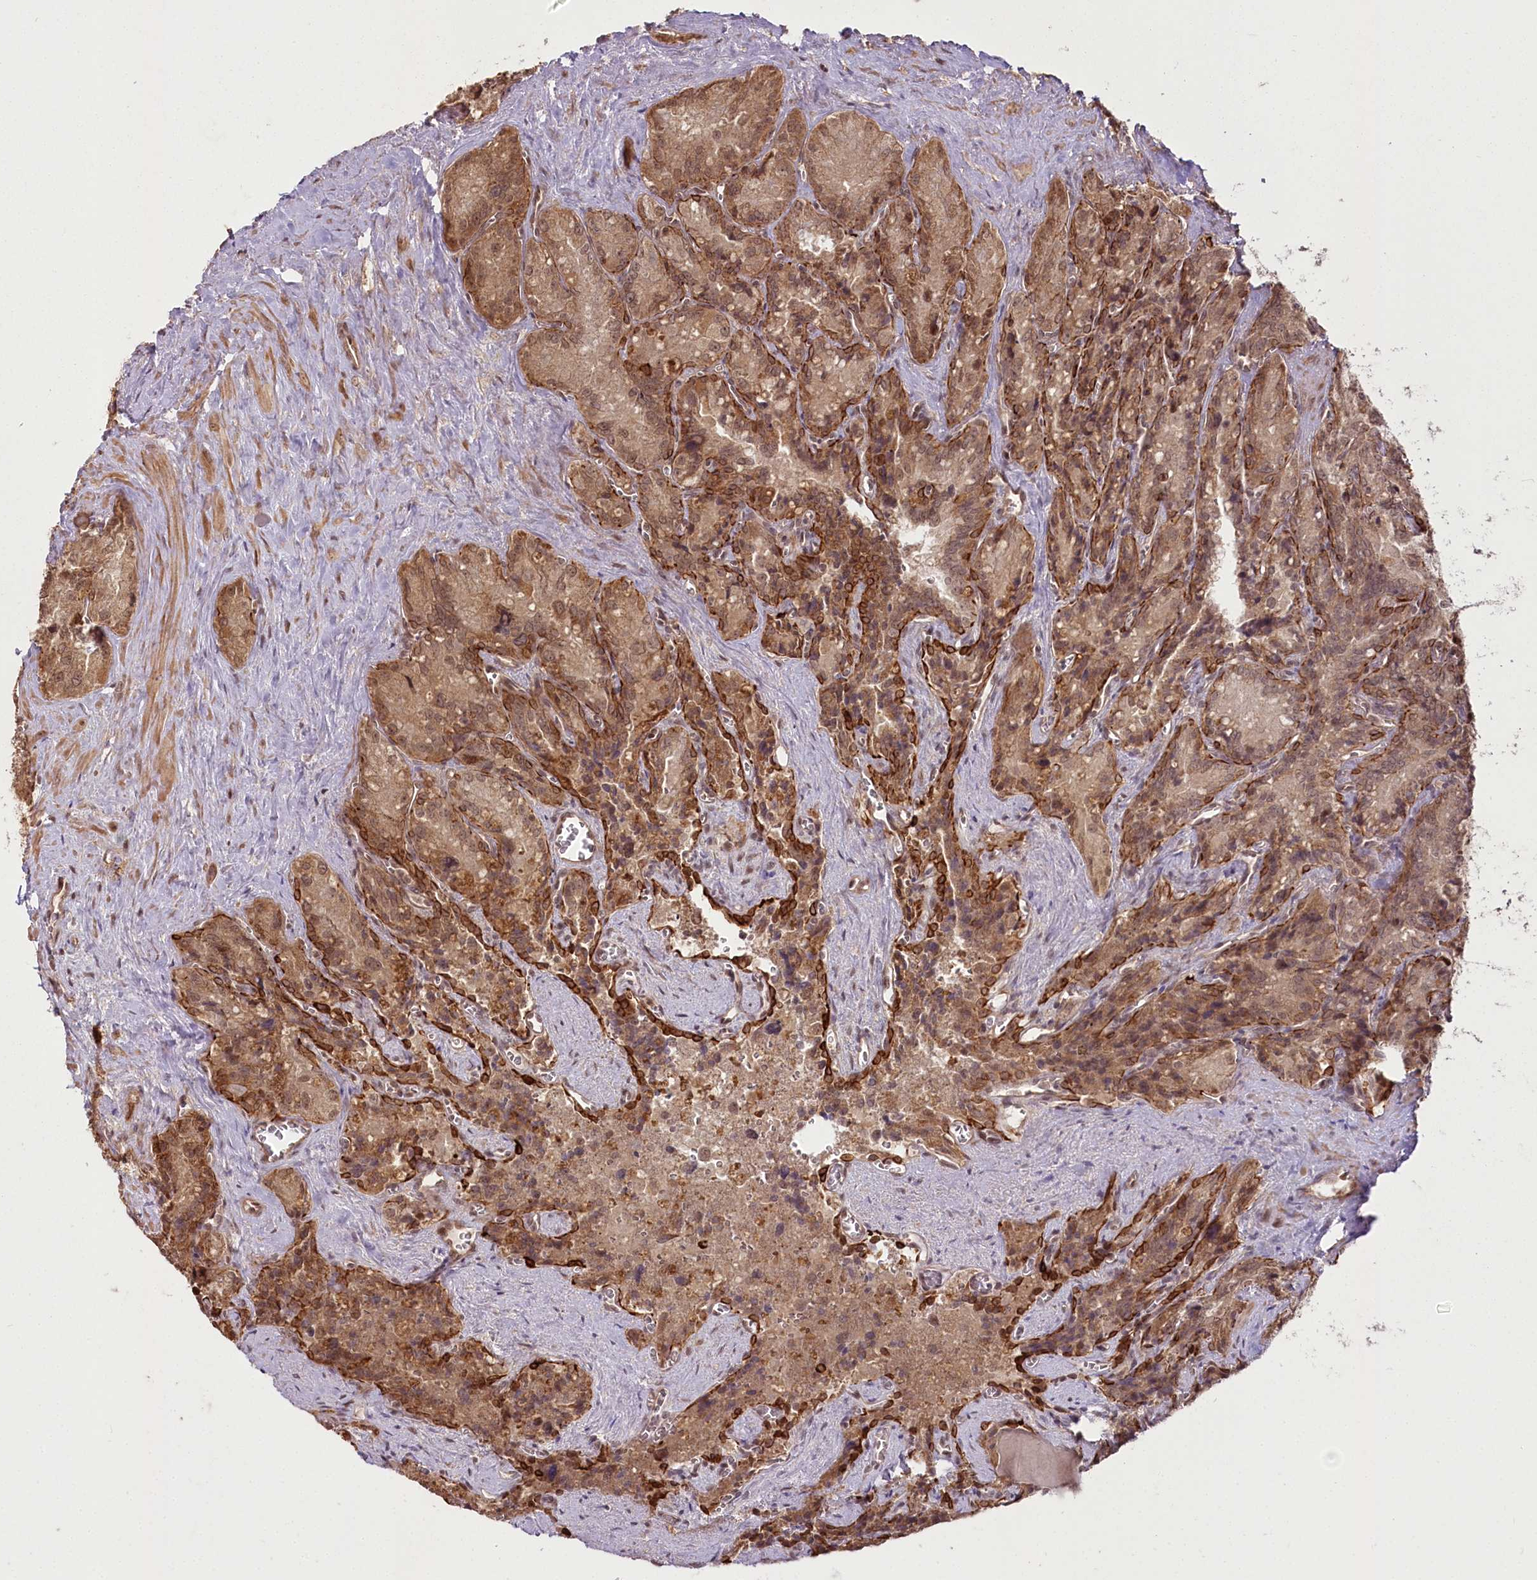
{"staining": {"intensity": "strong", "quantity": ">75%", "location": "cytoplasmic/membranous"}, "tissue": "seminal vesicle", "cell_type": "Glandular cells", "image_type": "normal", "snomed": [{"axis": "morphology", "description": "Normal tissue, NOS"}, {"axis": "topography", "description": "Seminal veicle"}], "caption": "Normal seminal vesicle shows strong cytoplasmic/membranous staining in approximately >75% of glandular cells.", "gene": "R3HDM2", "patient": {"sex": "male", "age": 62}}